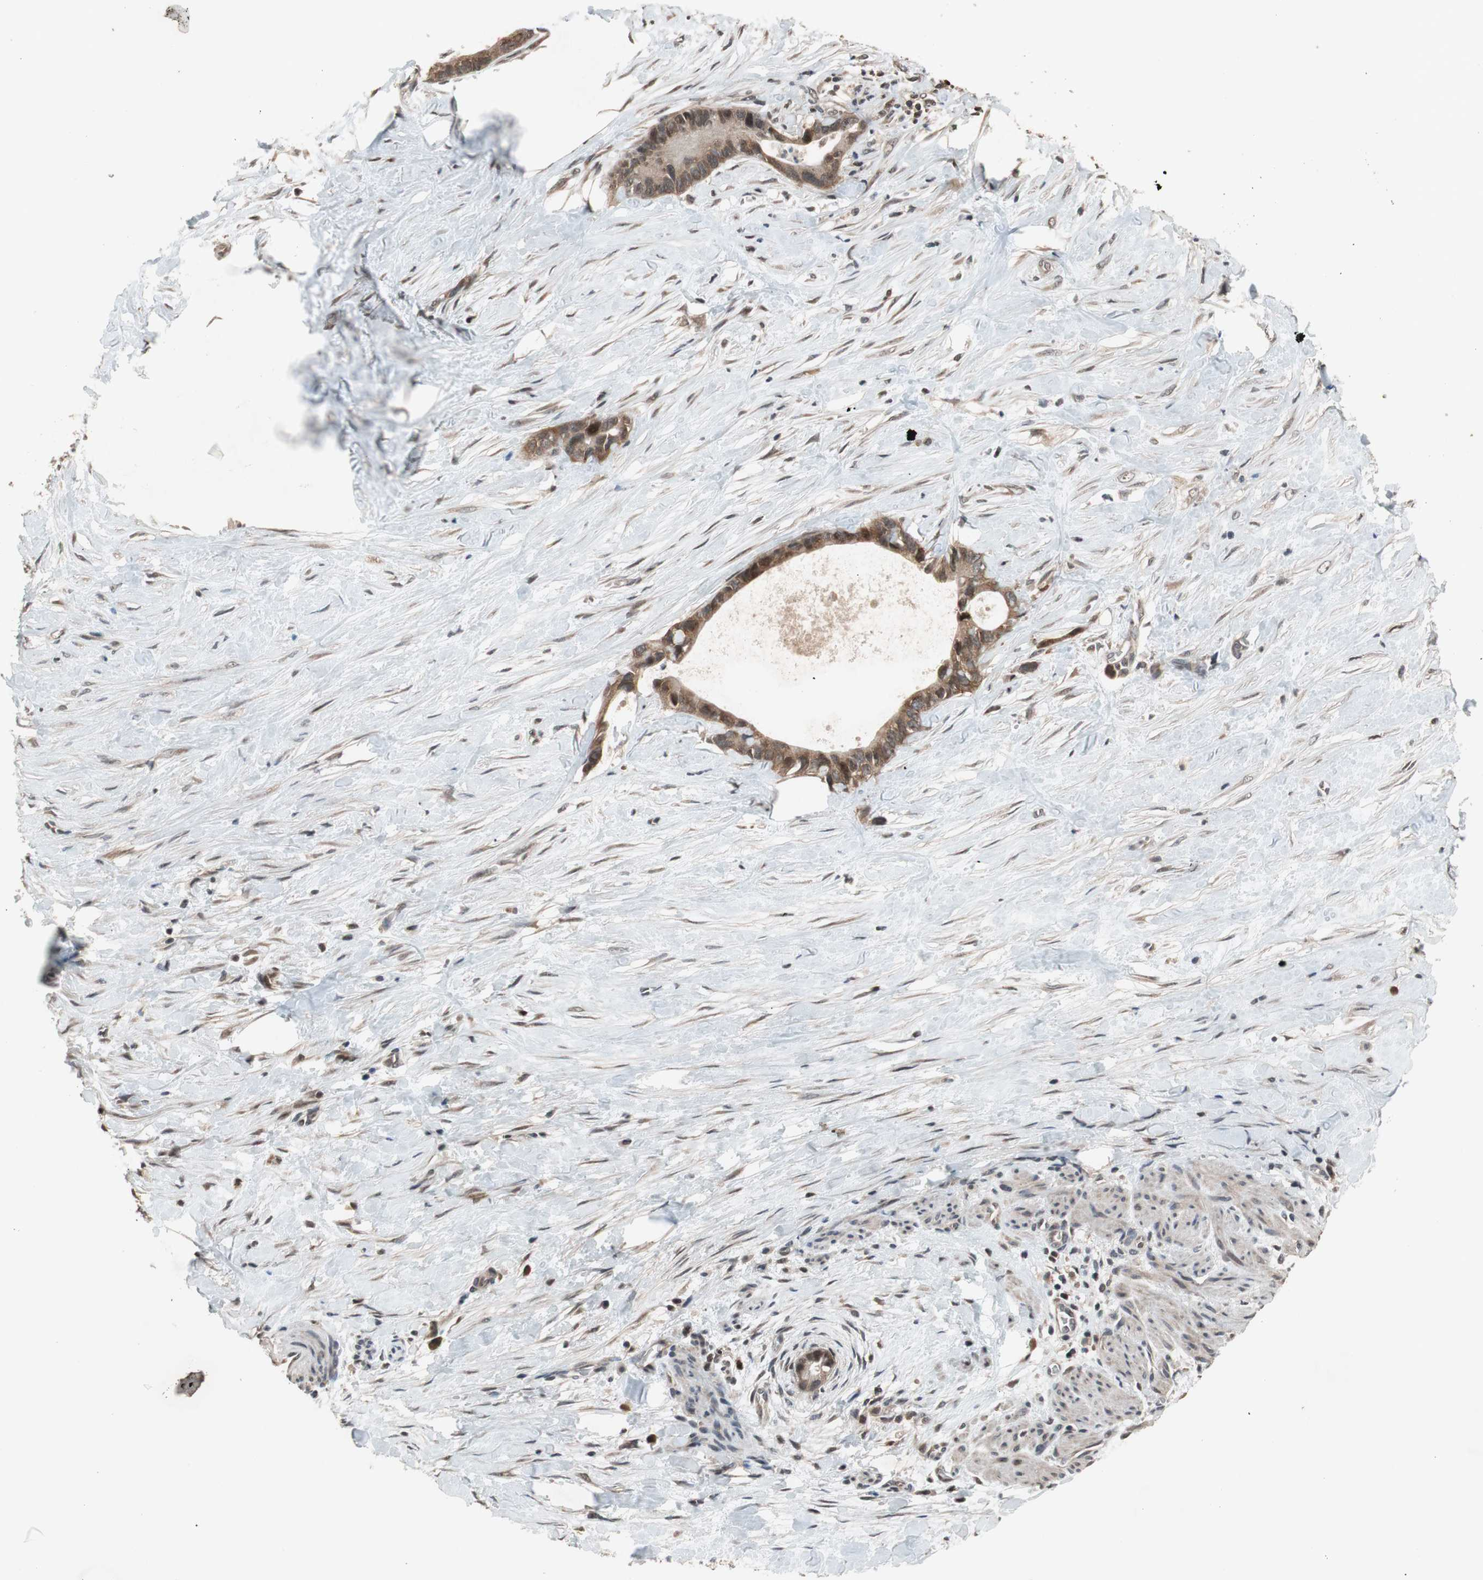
{"staining": {"intensity": "moderate", "quantity": ">75%", "location": "cytoplasmic/membranous"}, "tissue": "liver cancer", "cell_type": "Tumor cells", "image_type": "cancer", "snomed": [{"axis": "morphology", "description": "Cholangiocarcinoma"}, {"axis": "topography", "description": "Liver"}], "caption": "DAB immunohistochemical staining of liver cancer exhibits moderate cytoplasmic/membranous protein positivity in about >75% of tumor cells.", "gene": "TMEM230", "patient": {"sex": "female", "age": 55}}